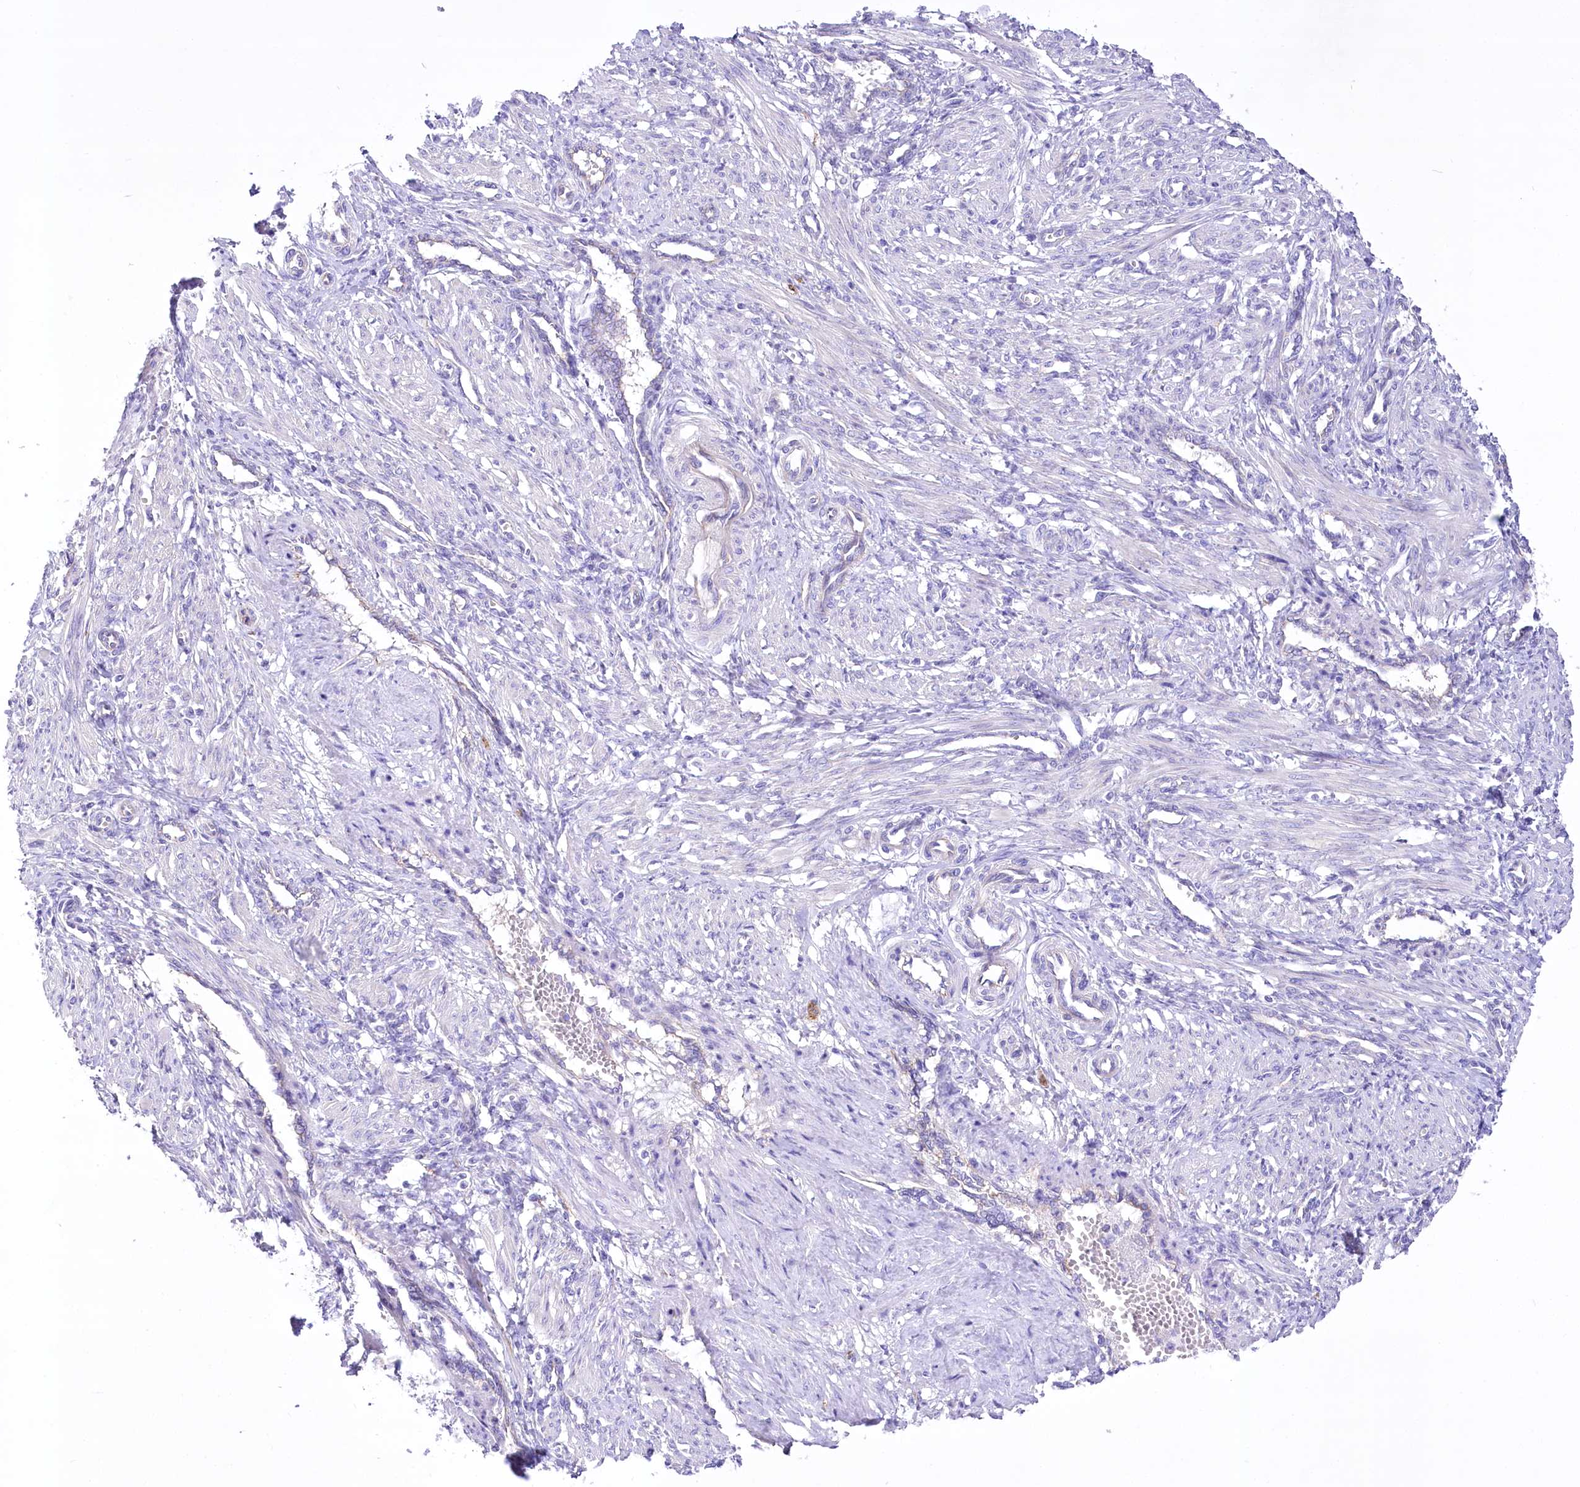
{"staining": {"intensity": "negative", "quantity": "none", "location": "none"}, "tissue": "smooth muscle", "cell_type": "Smooth muscle cells", "image_type": "normal", "snomed": [{"axis": "morphology", "description": "Normal tissue, NOS"}, {"axis": "topography", "description": "Endometrium"}], "caption": "Immunohistochemical staining of benign smooth muscle demonstrates no significant positivity in smooth muscle cells.", "gene": "LRRC34", "patient": {"sex": "female", "age": 33}}